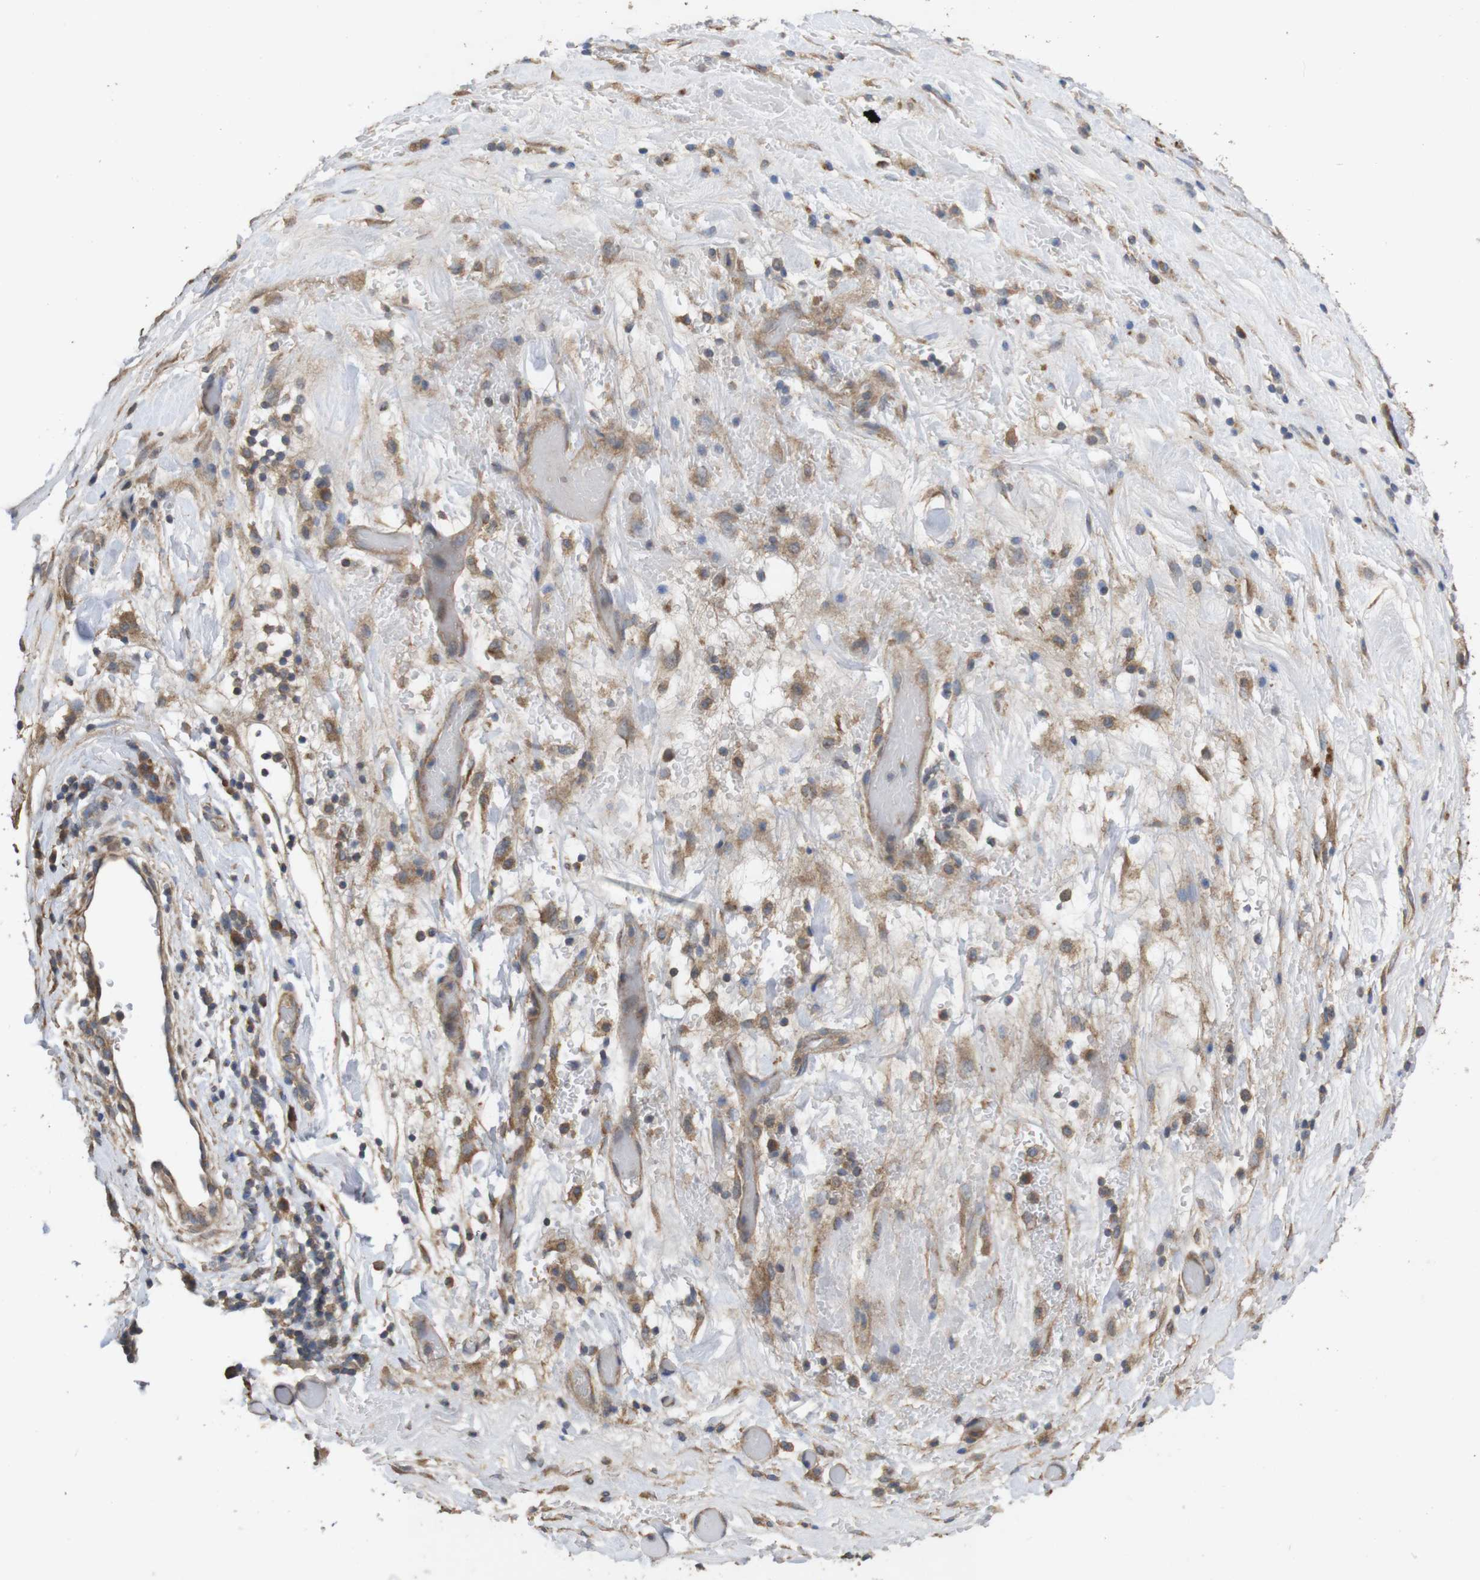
{"staining": {"intensity": "moderate", "quantity": ">75%", "location": "cytoplasmic/membranous"}, "tissue": "pancreatic cancer", "cell_type": "Tumor cells", "image_type": "cancer", "snomed": [{"axis": "morphology", "description": "Adenocarcinoma, NOS"}, {"axis": "topography", "description": "Pancreas"}], "caption": "Approximately >75% of tumor cells in pancreatic cancer (adenocarcinoma) demonstrate moderate cytoplasmic/membranous protein expression as visualized by brown immunohistochemical staining.", "gene": "KCNS3", "patient": {"sex": "female", "age": 71}}